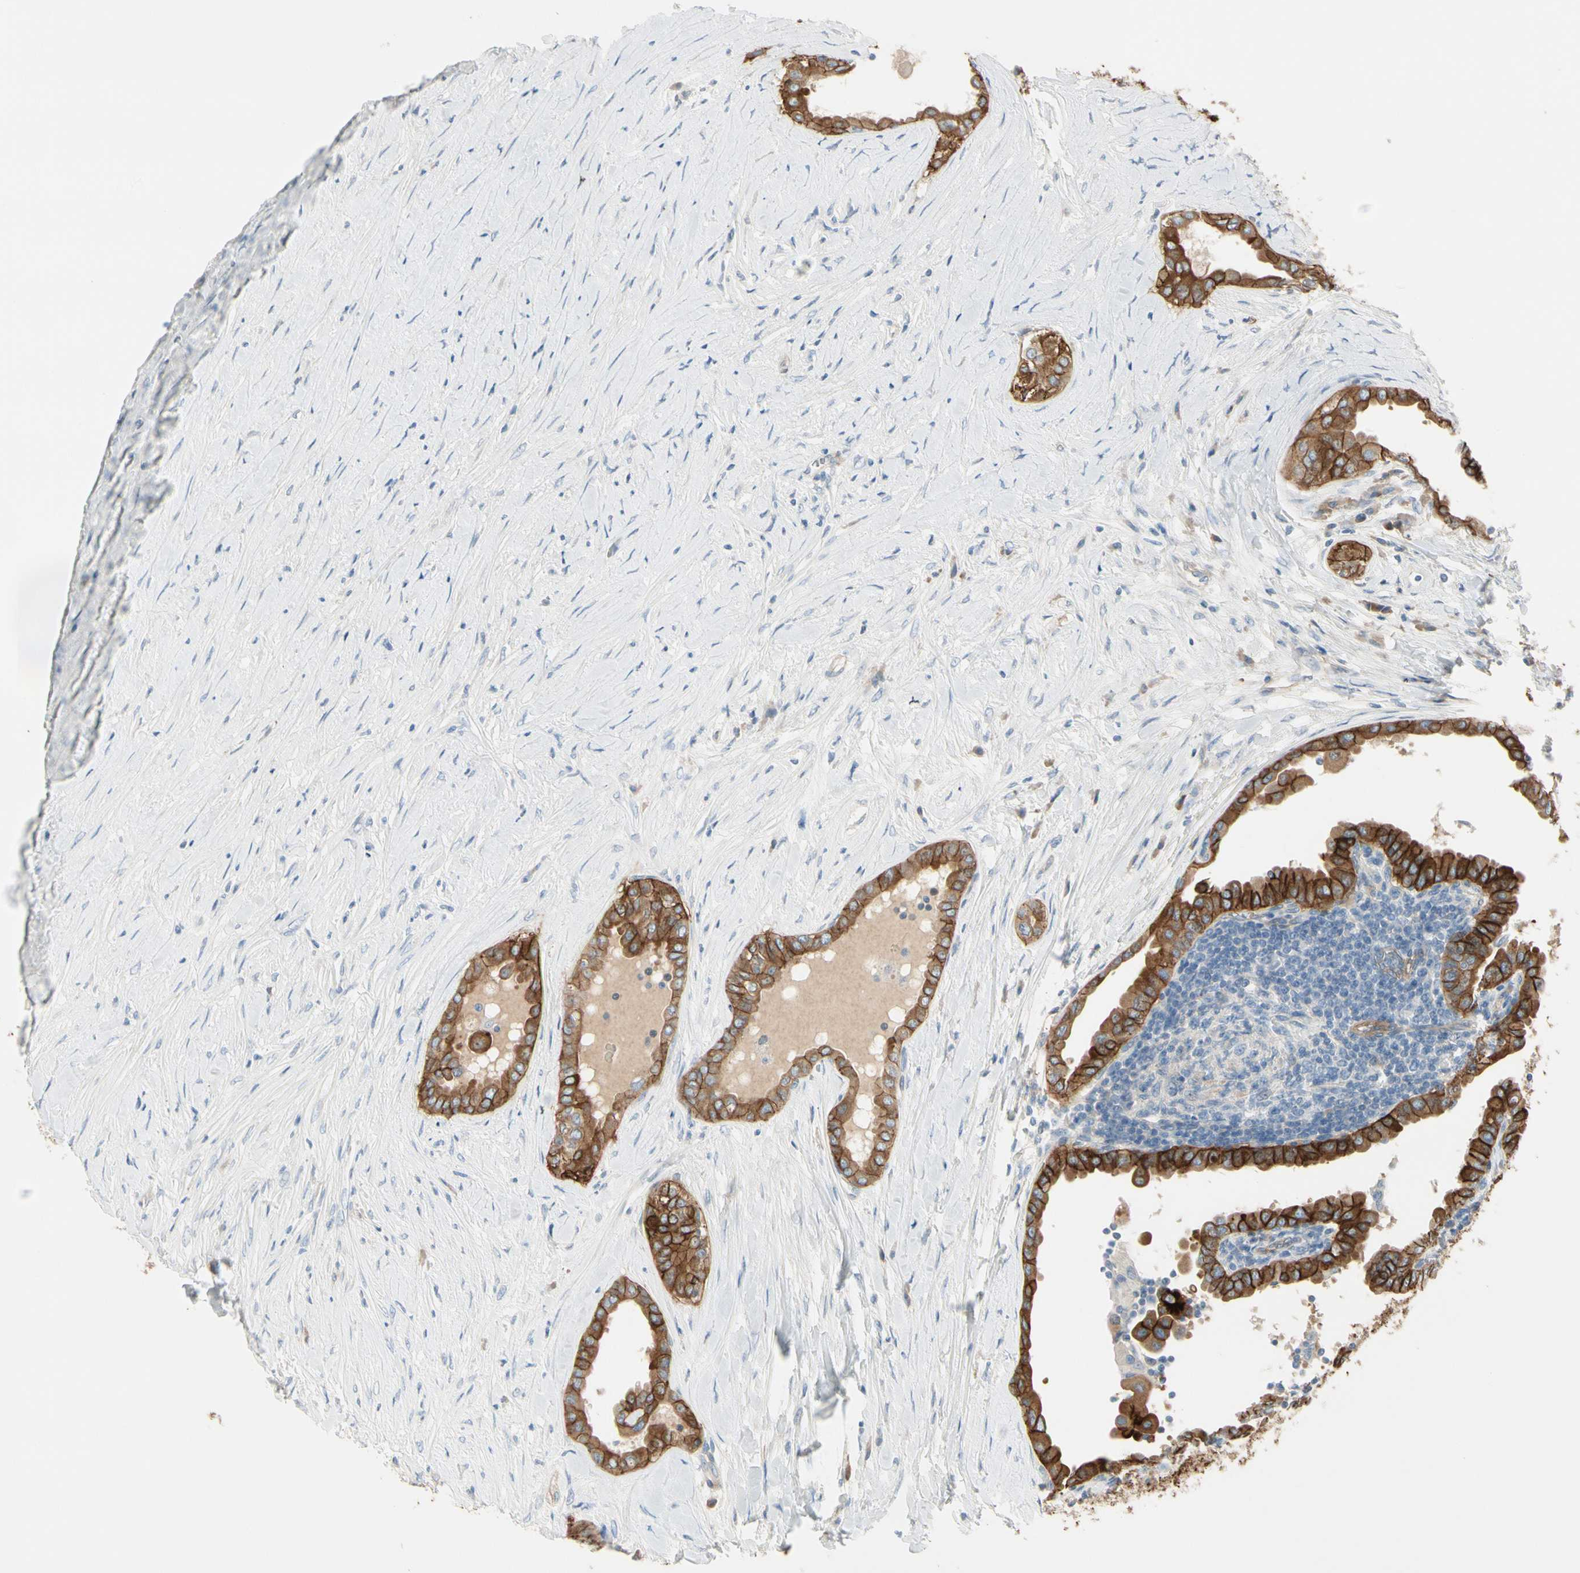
{"staining": {"intensity": "strong", "quantity": ">75%", "location": "cytoplasmic/membranous"}, "tissue": "thyroid cancer", "cell_type": "Tumor cells", "image_type": "cancer", "snomed": [{"axis": "morphology", "description": "Papillary adenocarcinoma, NOS"}, {"axis": "topography", "description": "Thyroid gland"}], "caption": "A histopathology image of human thyroid cancer stained for a protein exhibits strong cytoplasmic/membranous brown staining in tumor cells.", "gene": "ITGA3", "patient": {"sex": "male", "age": 33}}